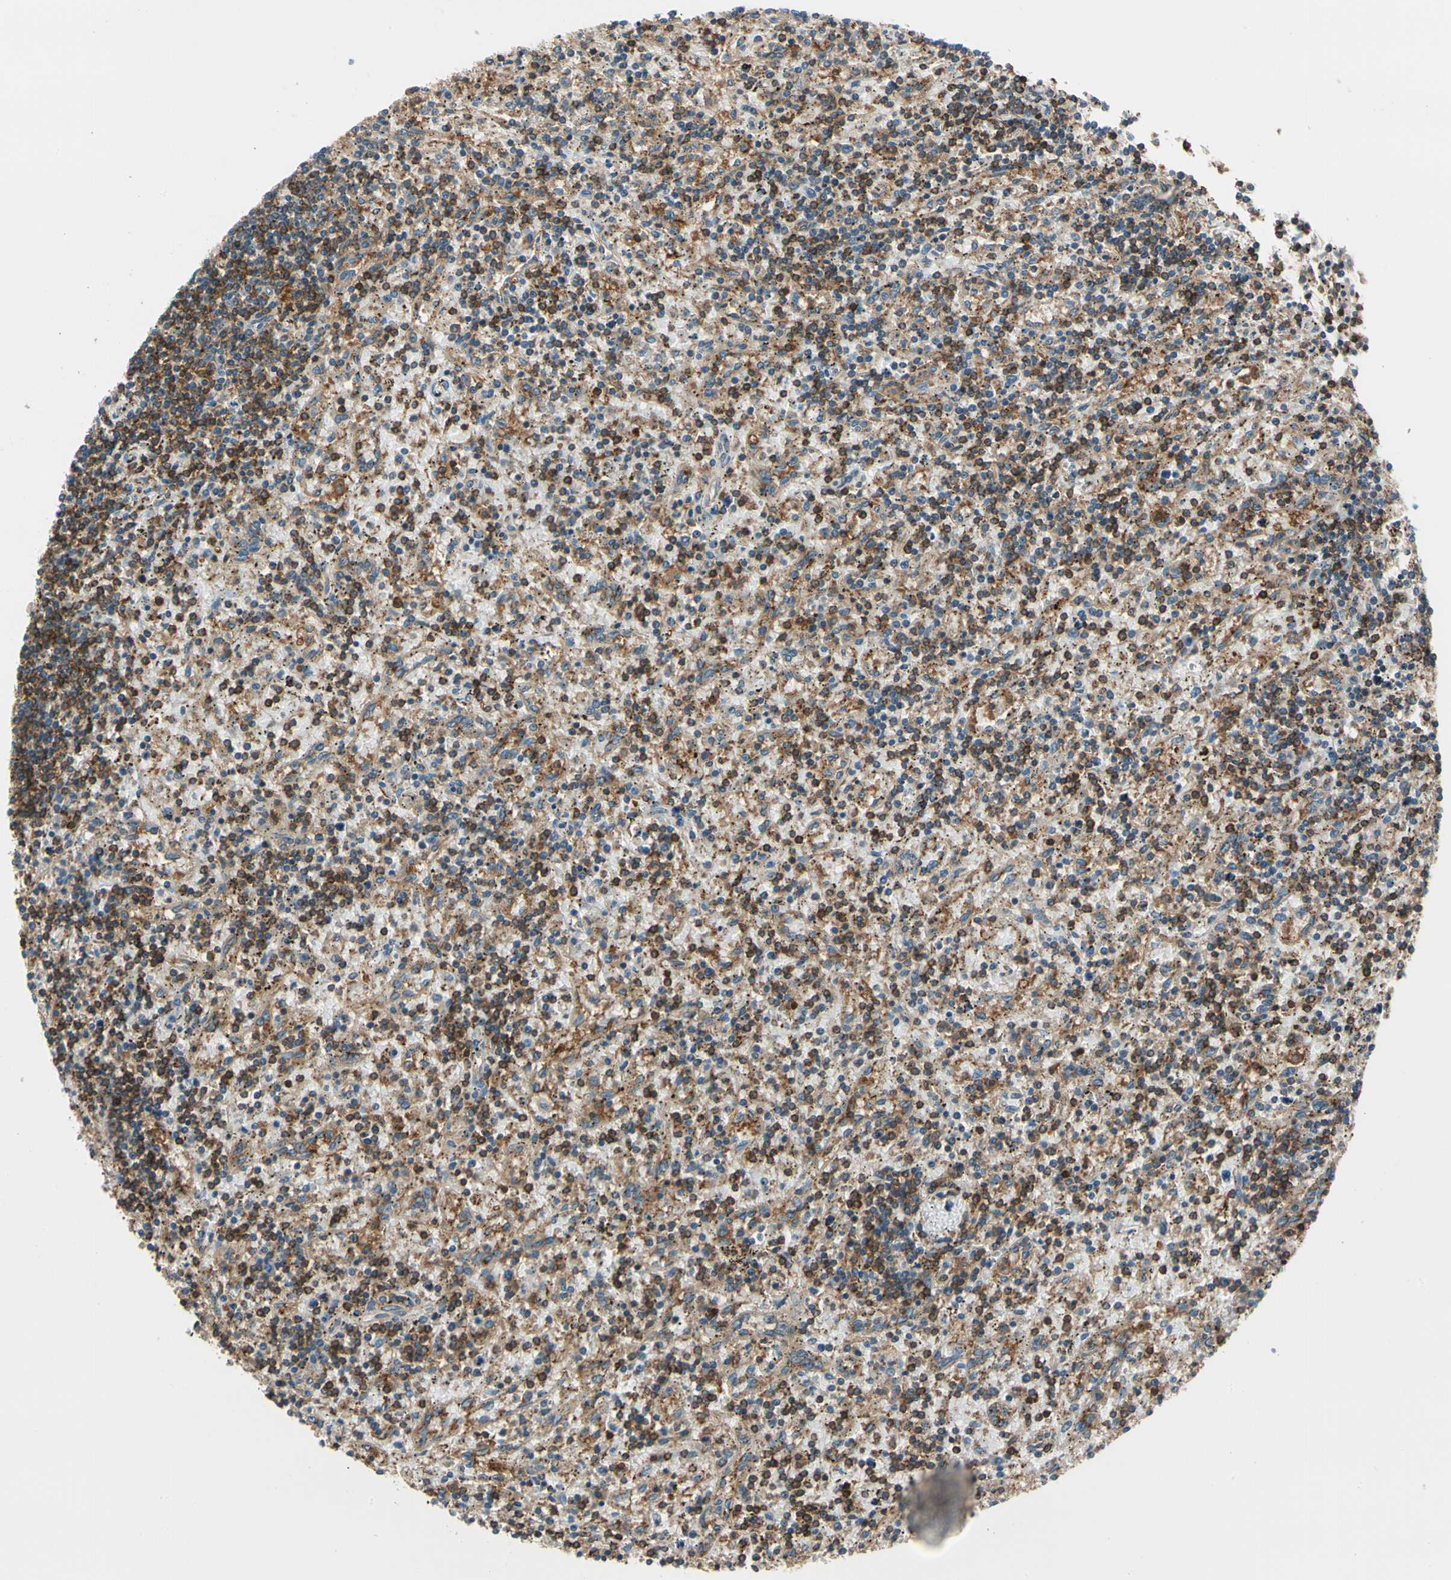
{"staining": {"intensity": "moderate", "quantity": ">75%", "location": "cytoplasmic/membranous"}, "tissue": "lymphoma", "cell_type": "Tumor cells", "image_type": "cancer", "snomed": [{"axis": "morphology", "description": "Malignant lymphoma, non-Hodgkin's type, Low grade"}, {"axis": "topography", "description": "Spleen"}], "caption": "A brown stain labels moderate cytoplasmic/membranous expression of a protein in low-grade malignant lymphoma, non-Hodgkin's type tumor cells. Nuclei are stained in blue.", "gene": "CAPZA2", "patient": {"sex": "male", "age": 76}}